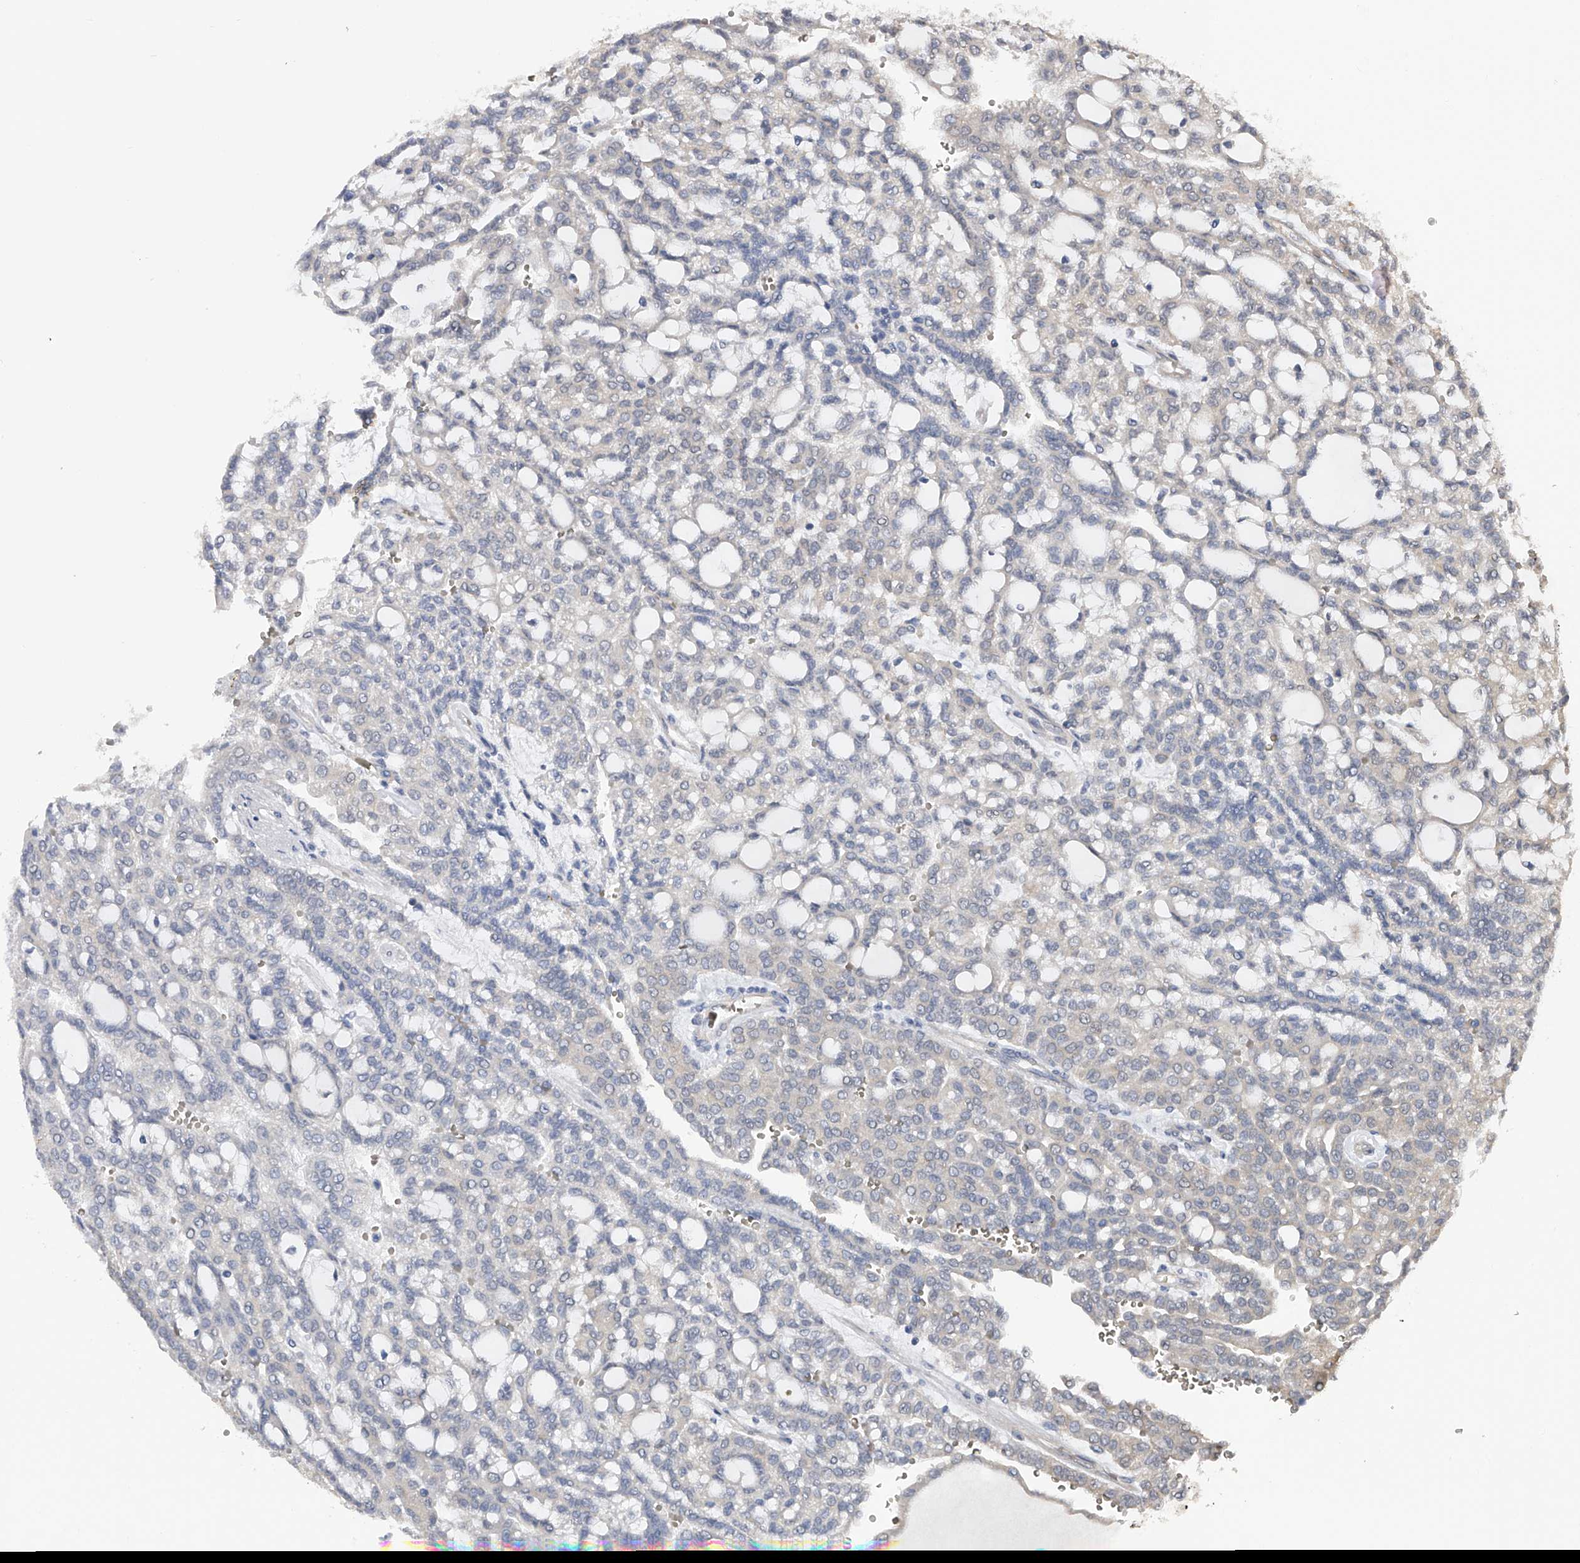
{"staining": {"intensity": "negative", "quantity": "none", "location": "none"}, "tissue": "renal cancer", "cell_type": "Tumor cells", "image_type": "cancer", "snomed": [{"axis": "morphology", "description": "Adenocarcinoma, NOS"}, {"axis": "topography", "description": "Kidney"}], "caption": "Human renal cancer stained for a protein using IHC displays no staining in tumor cells.", "gene": "CFAP298", "patient": {"sex": "male", "age": 63}}